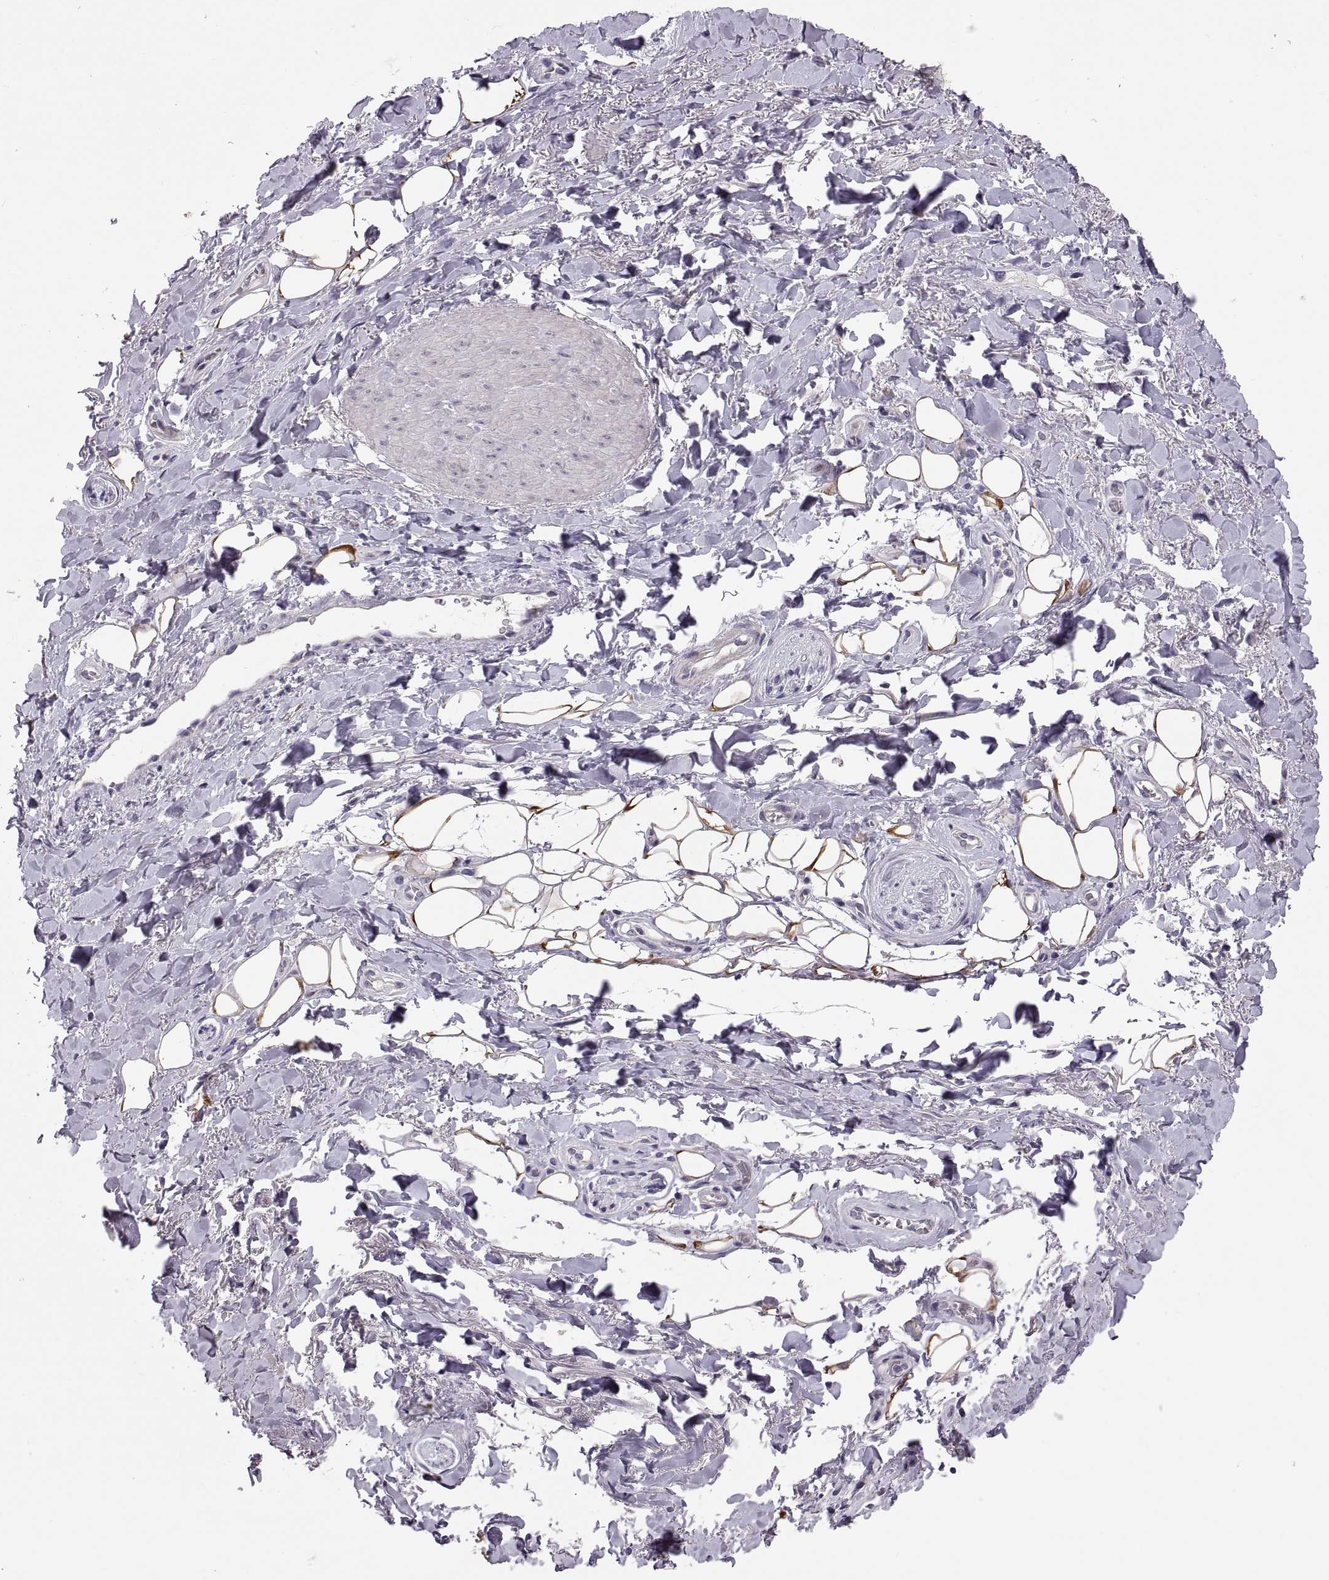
{"staining": {"intensity": "weak", "quantity": "25%-75%", "location": "cytoplasmic/membranous"}, "tissue": "adipose tissue", "cell_type": "Adipocytes", "image_type": "normal", "snomed": [{"axis": "morphology", "description": "Normal tissue, NOS"}, {"axis": "topography", "description": "Anal"}, {"axis": "topography", "description": "Peripheral nerve tissue"}], "caption": "This is a histology image of immunohistochemistry staining of normal adipose tissue, which shows weak positivity in the cytoplasmic/membranous of adipocytes.", "gene": "VSX2", "patient": {"sex": "male", "age": 53}}